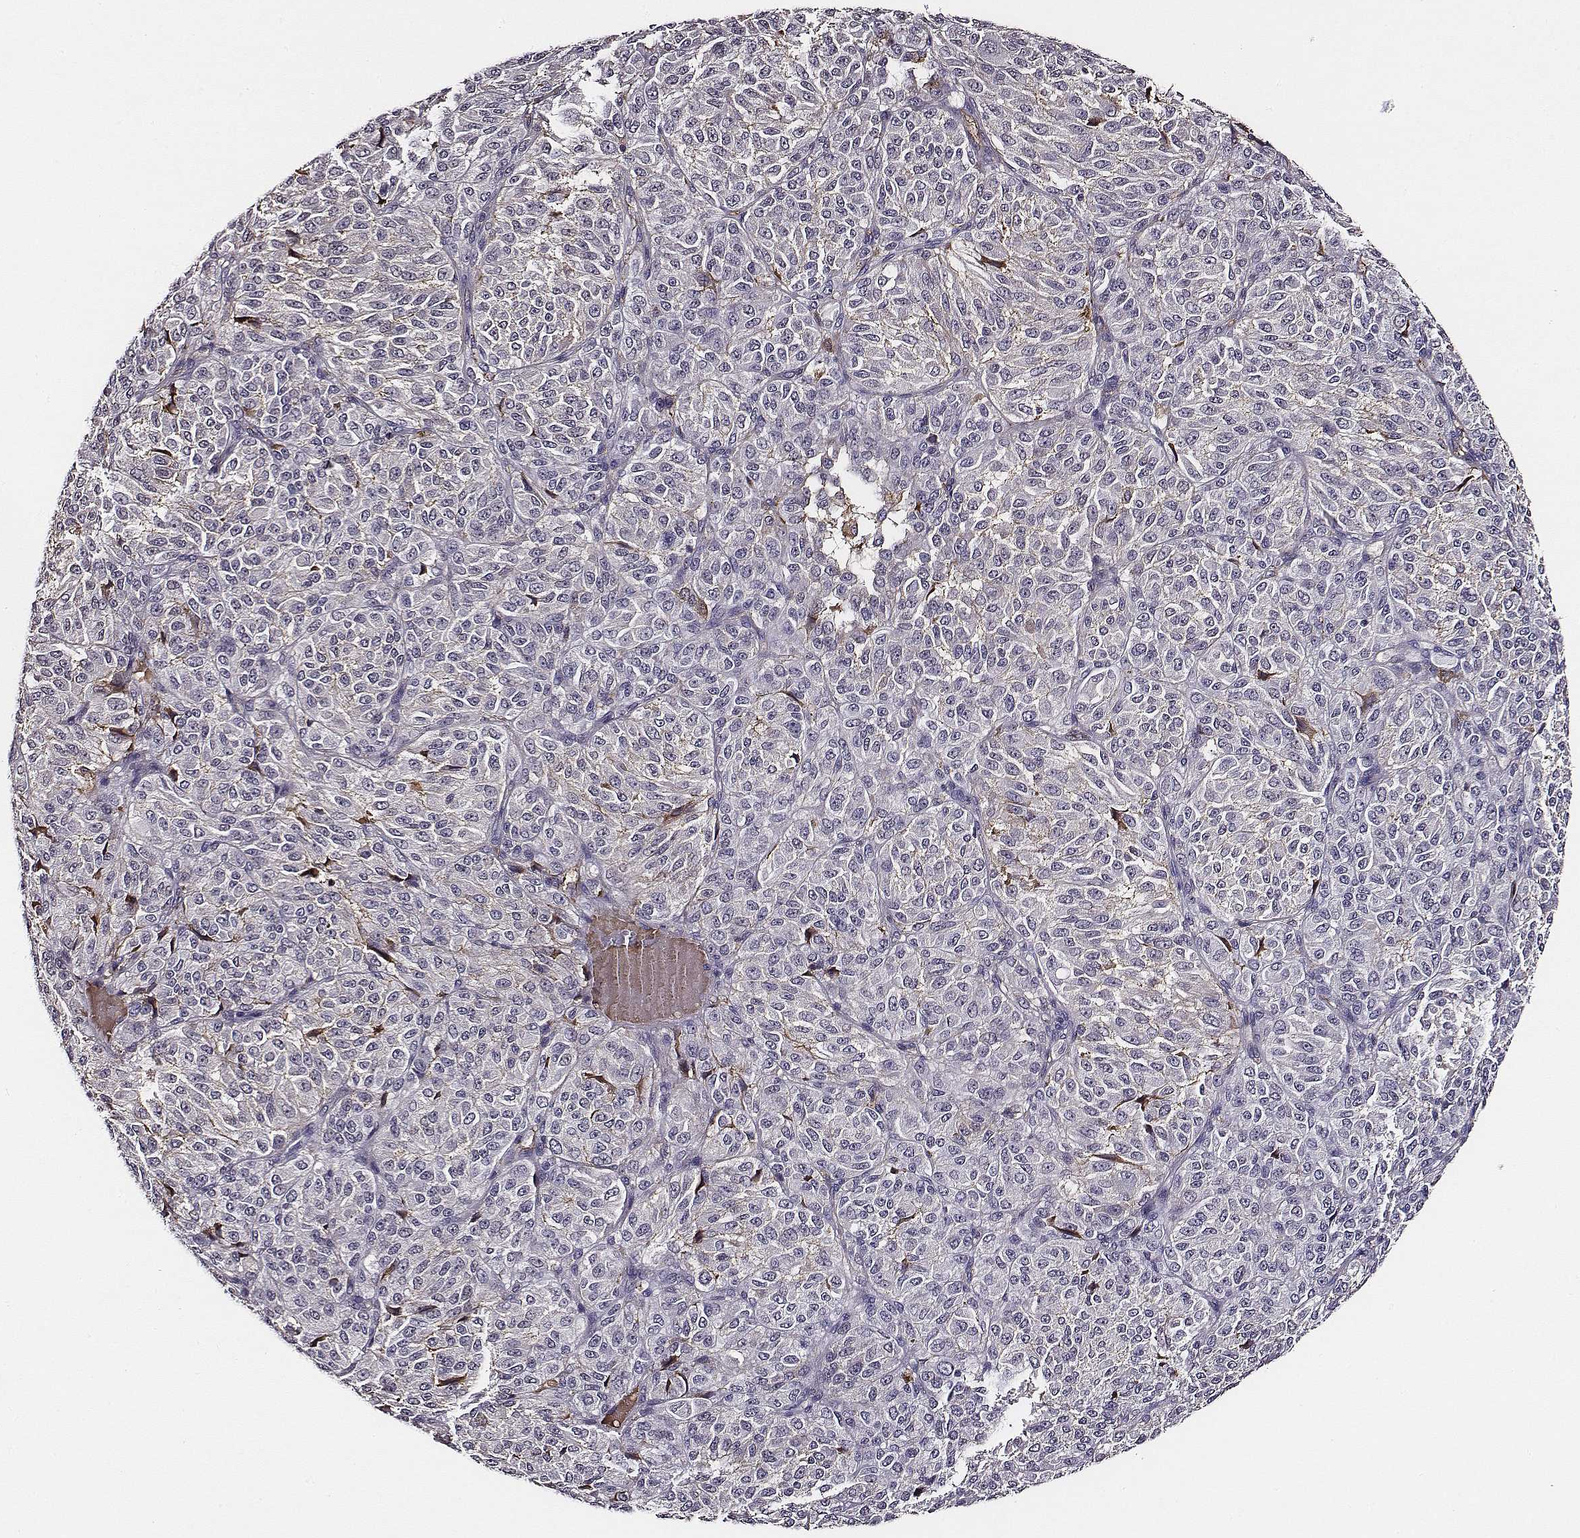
{"staining": {"intensity": "negative", "quantity": "none", "location": "none"}, "tissue": "melanoma", "cell_type": "Tumor cells", "image_type": "cancer", "snomed": [{"axis": "morphology", "description": "Malignant melanoma, Metastatic site"}, {"axis": "topography", "description": "Brain"}], "caption": "Melanoma stained for a protein using immunohistochemistry exhibits no expression tumor cells.", "gene": "TF", "patient": {"sex": "female", "age": 56}}